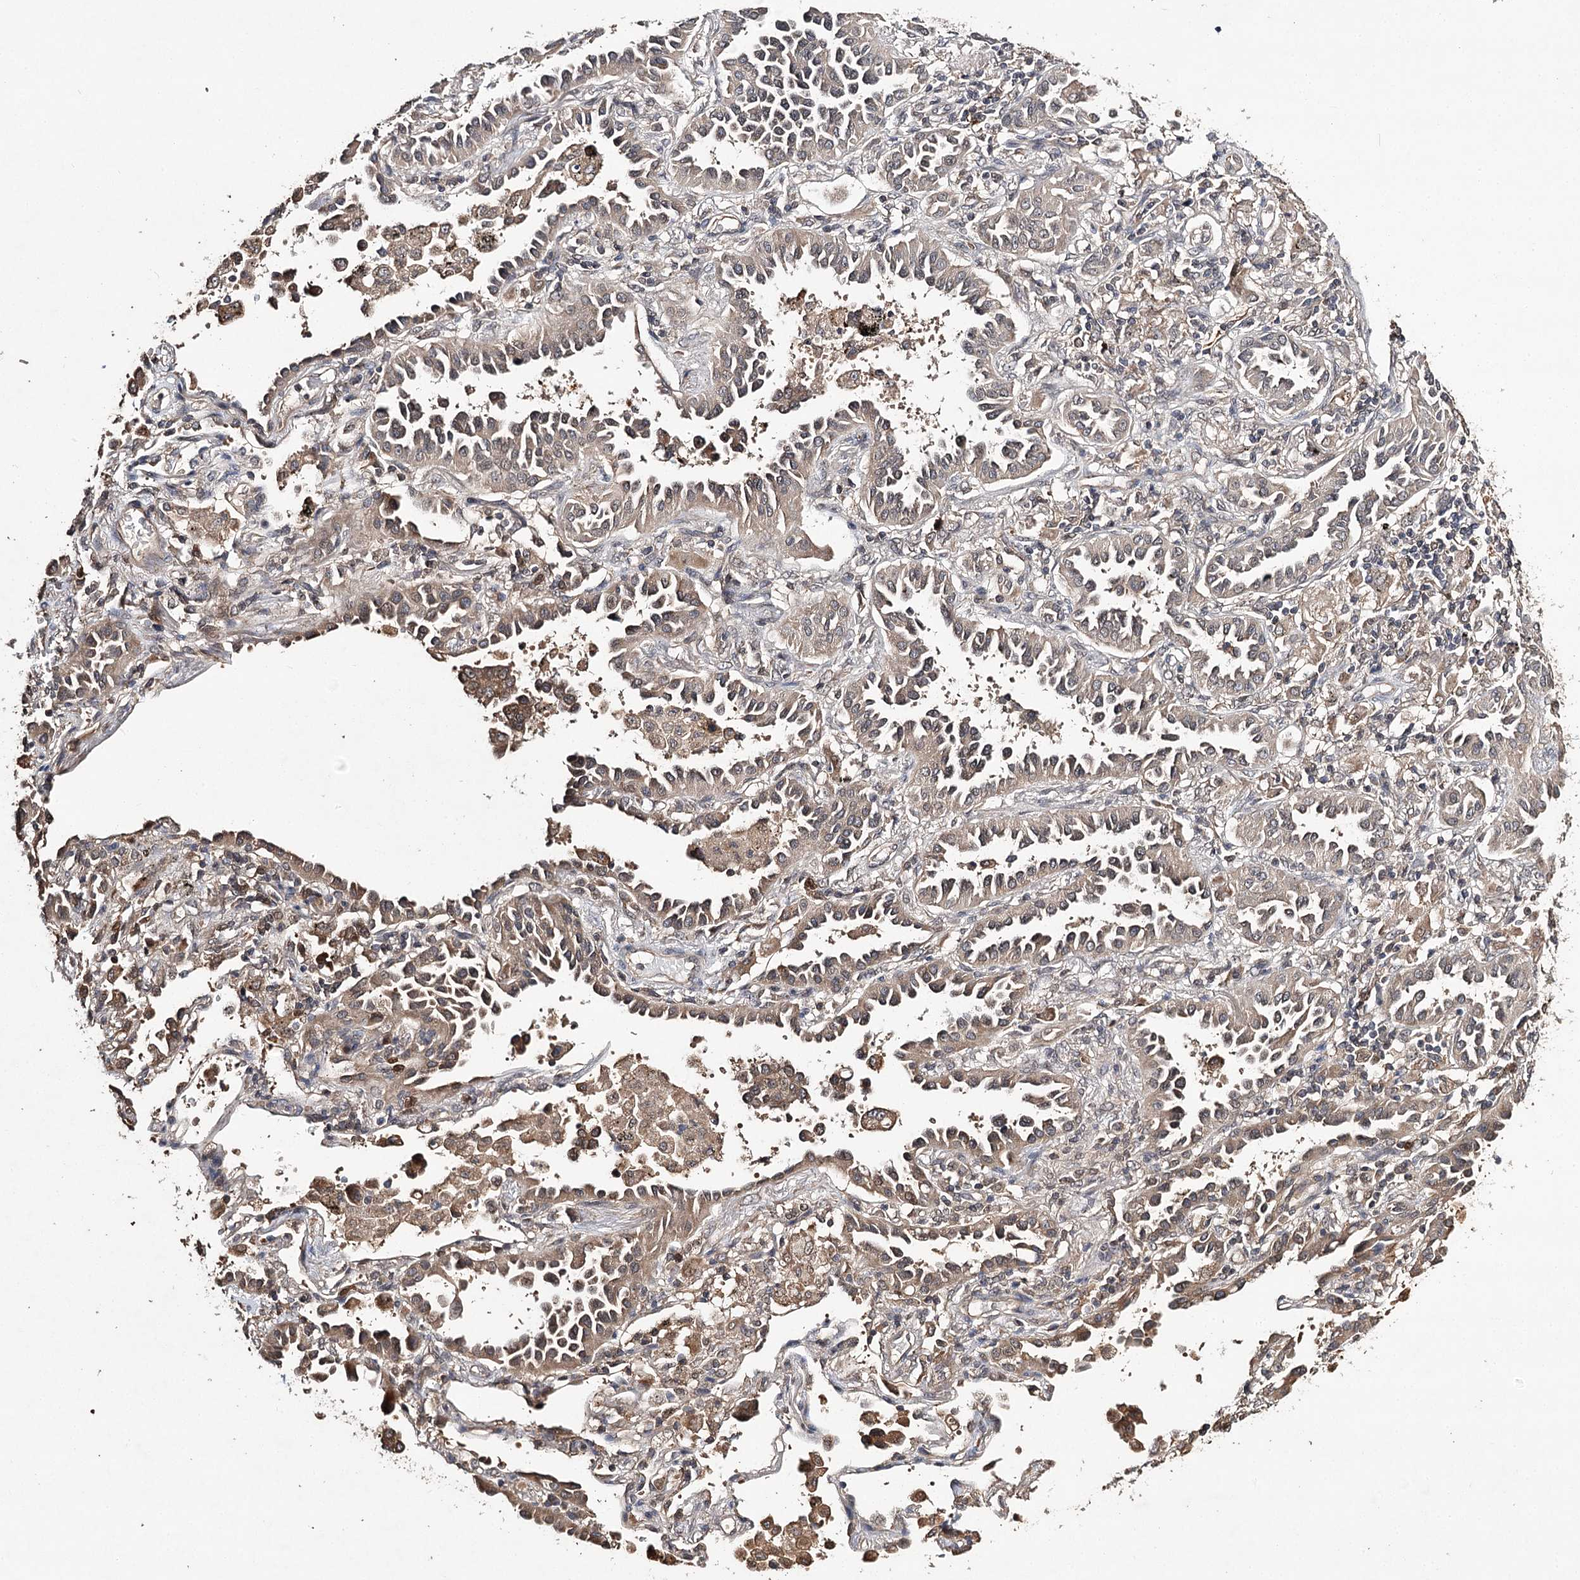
{"staining": {"intensity": "weak", "quantity": ">75%", "location": "cytoplasmic/membranous"}, "tissue": "lung cancer", "cell_type": "Tumor cells", "image_type": "cancer", "snomed": [{"axis": "morphology", "description": "Normal tissue, NOS"}, {"axis": "morphology", "description": "Adenocarcinoma, NOS"}, {"axis": "topography", "description": "Lung"}], "caption": "The micrograph shows a brown stain indicating the presence of a protein in the cytoplasmic/membranous of tumor cells in lung cancer.", "gene": "NOPCHAP1", "patient": {"sex": "male", "age": 59}}